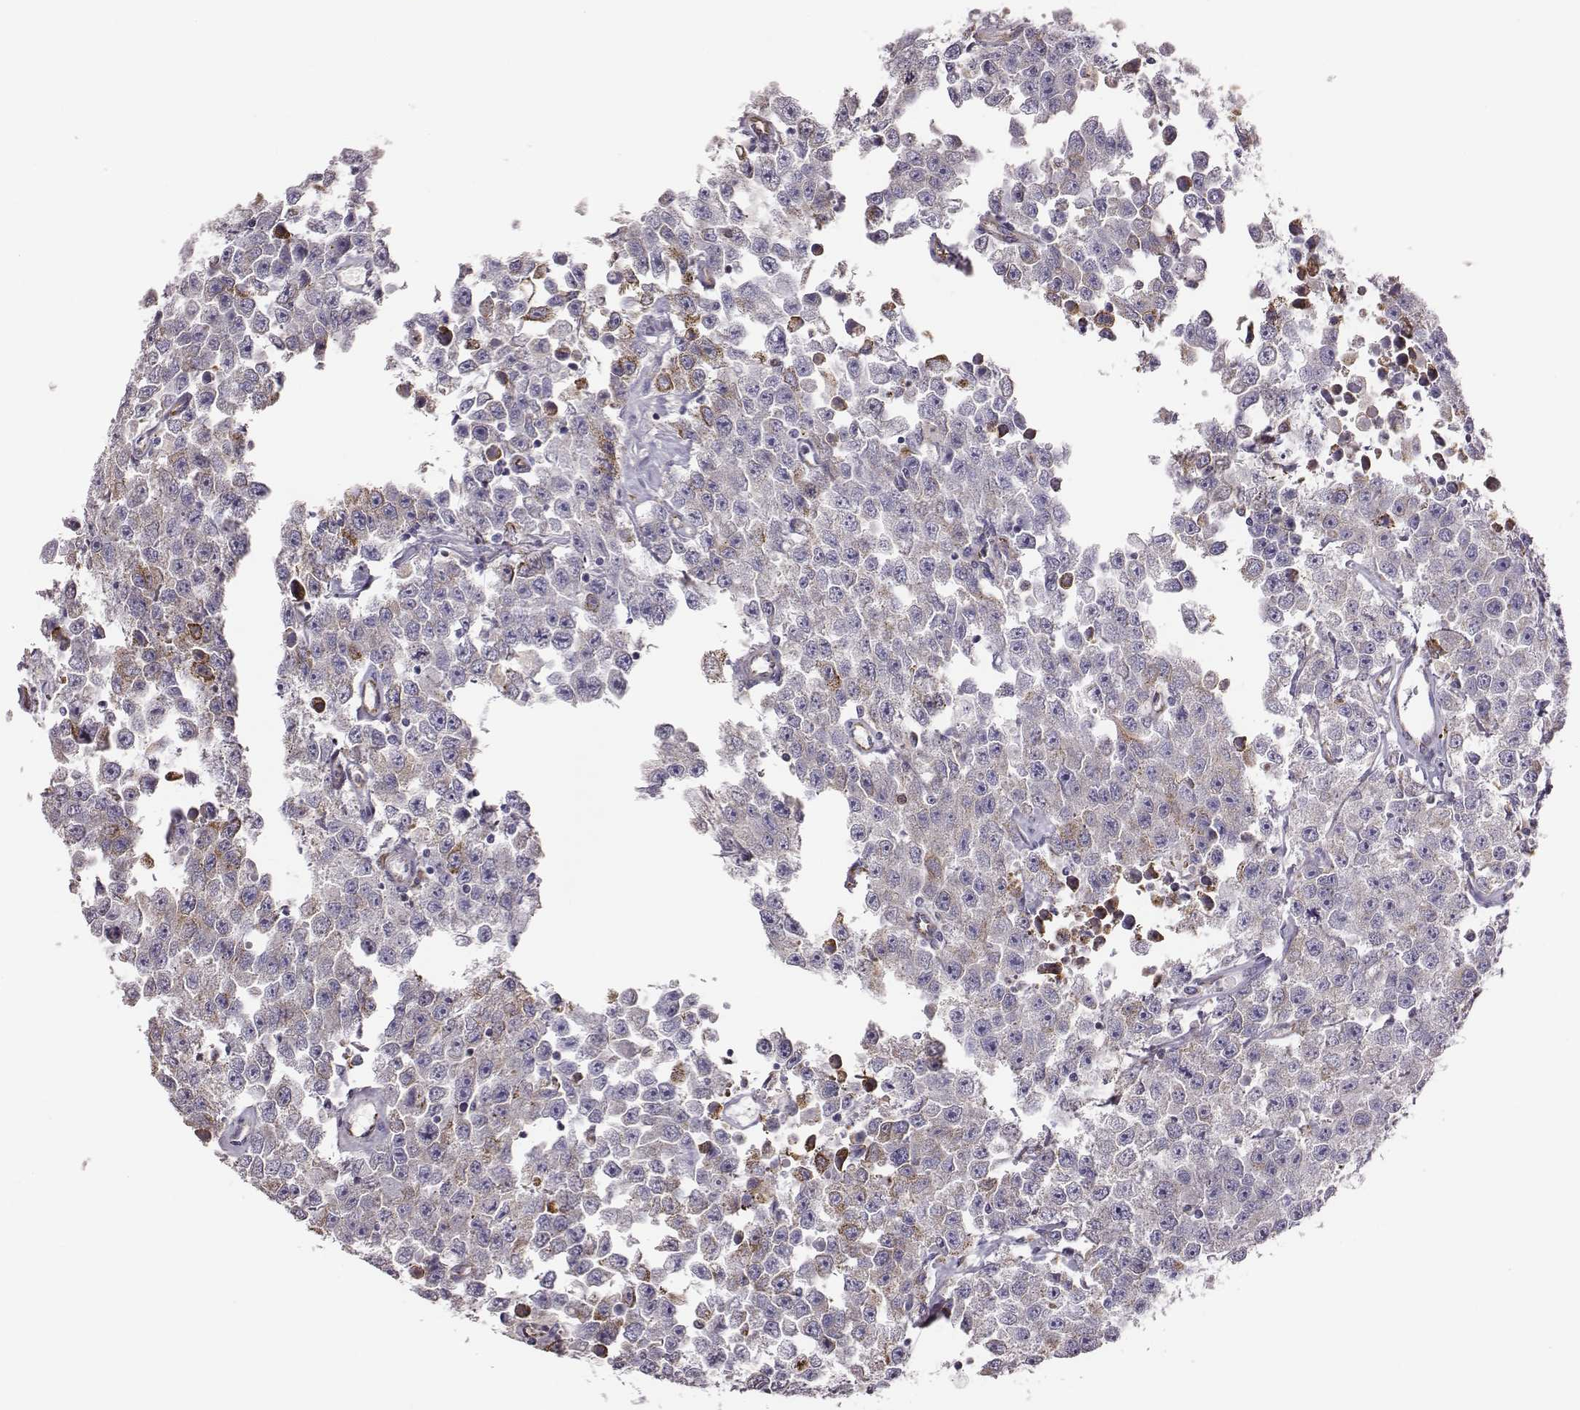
{"staining": {"intensity": "moderate", "quantity": "<25%", "location": "cytoplasmic/membranous"}, "tissue": "testis cancer", "cell_type": "Tumor cells", "image_type": "cancer", "snomed": [{"axis": "morphology", "description": "Seminoma, NOS"}, {"axis": "topography", "description": "Testis"}], "caption": "Immunohistochemistry (IHC) staining of testis cancer, which shows low levels of moderate cytoplasmic/membranous staining in about <25% of tumor cells indicating moderate cytoplasmic/membranous protein staining. The staining was performed using DAB (3,3'-diaminobenzidine) (brown) for protein detection and nuclei were counterstained in hematoxylin (blue).", "gene": "SELENOI", "patient": {"sex": "male", "age": 52}}